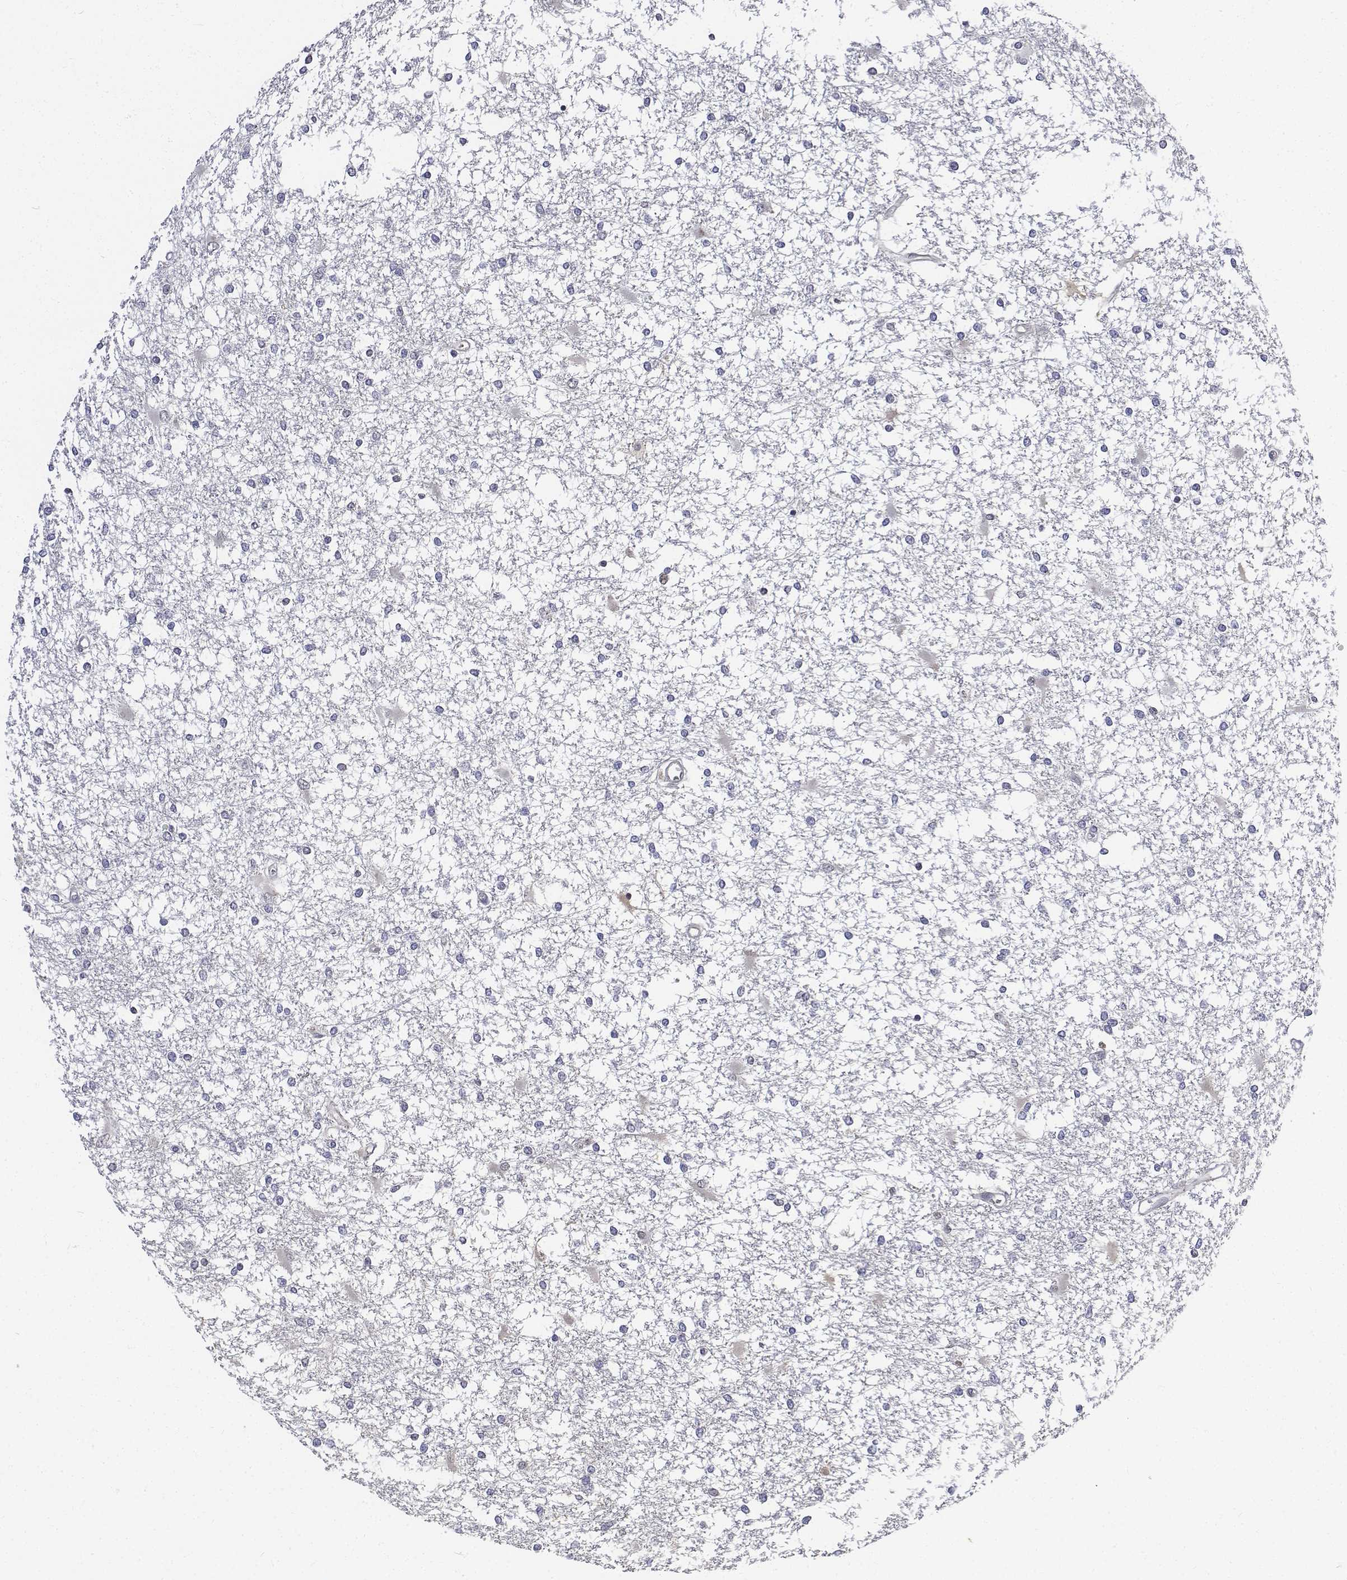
{"staining": {"intensity": "negative", "quantity": "none", "location": "none"}, "tissue": "glioma", "cell_type": "Tumor cells", "image_type": "cancer", "snomed": [{"axis": "morphology", "description": "Glioma, malignant, High grade"}, {"axis": "topography", "description": "Cerebral cortex"}], "caption": "The image reveals no staining of tumor cells in glioma.", "gene": "ATRX", "patient": {"sex": "male", "age": 79}}